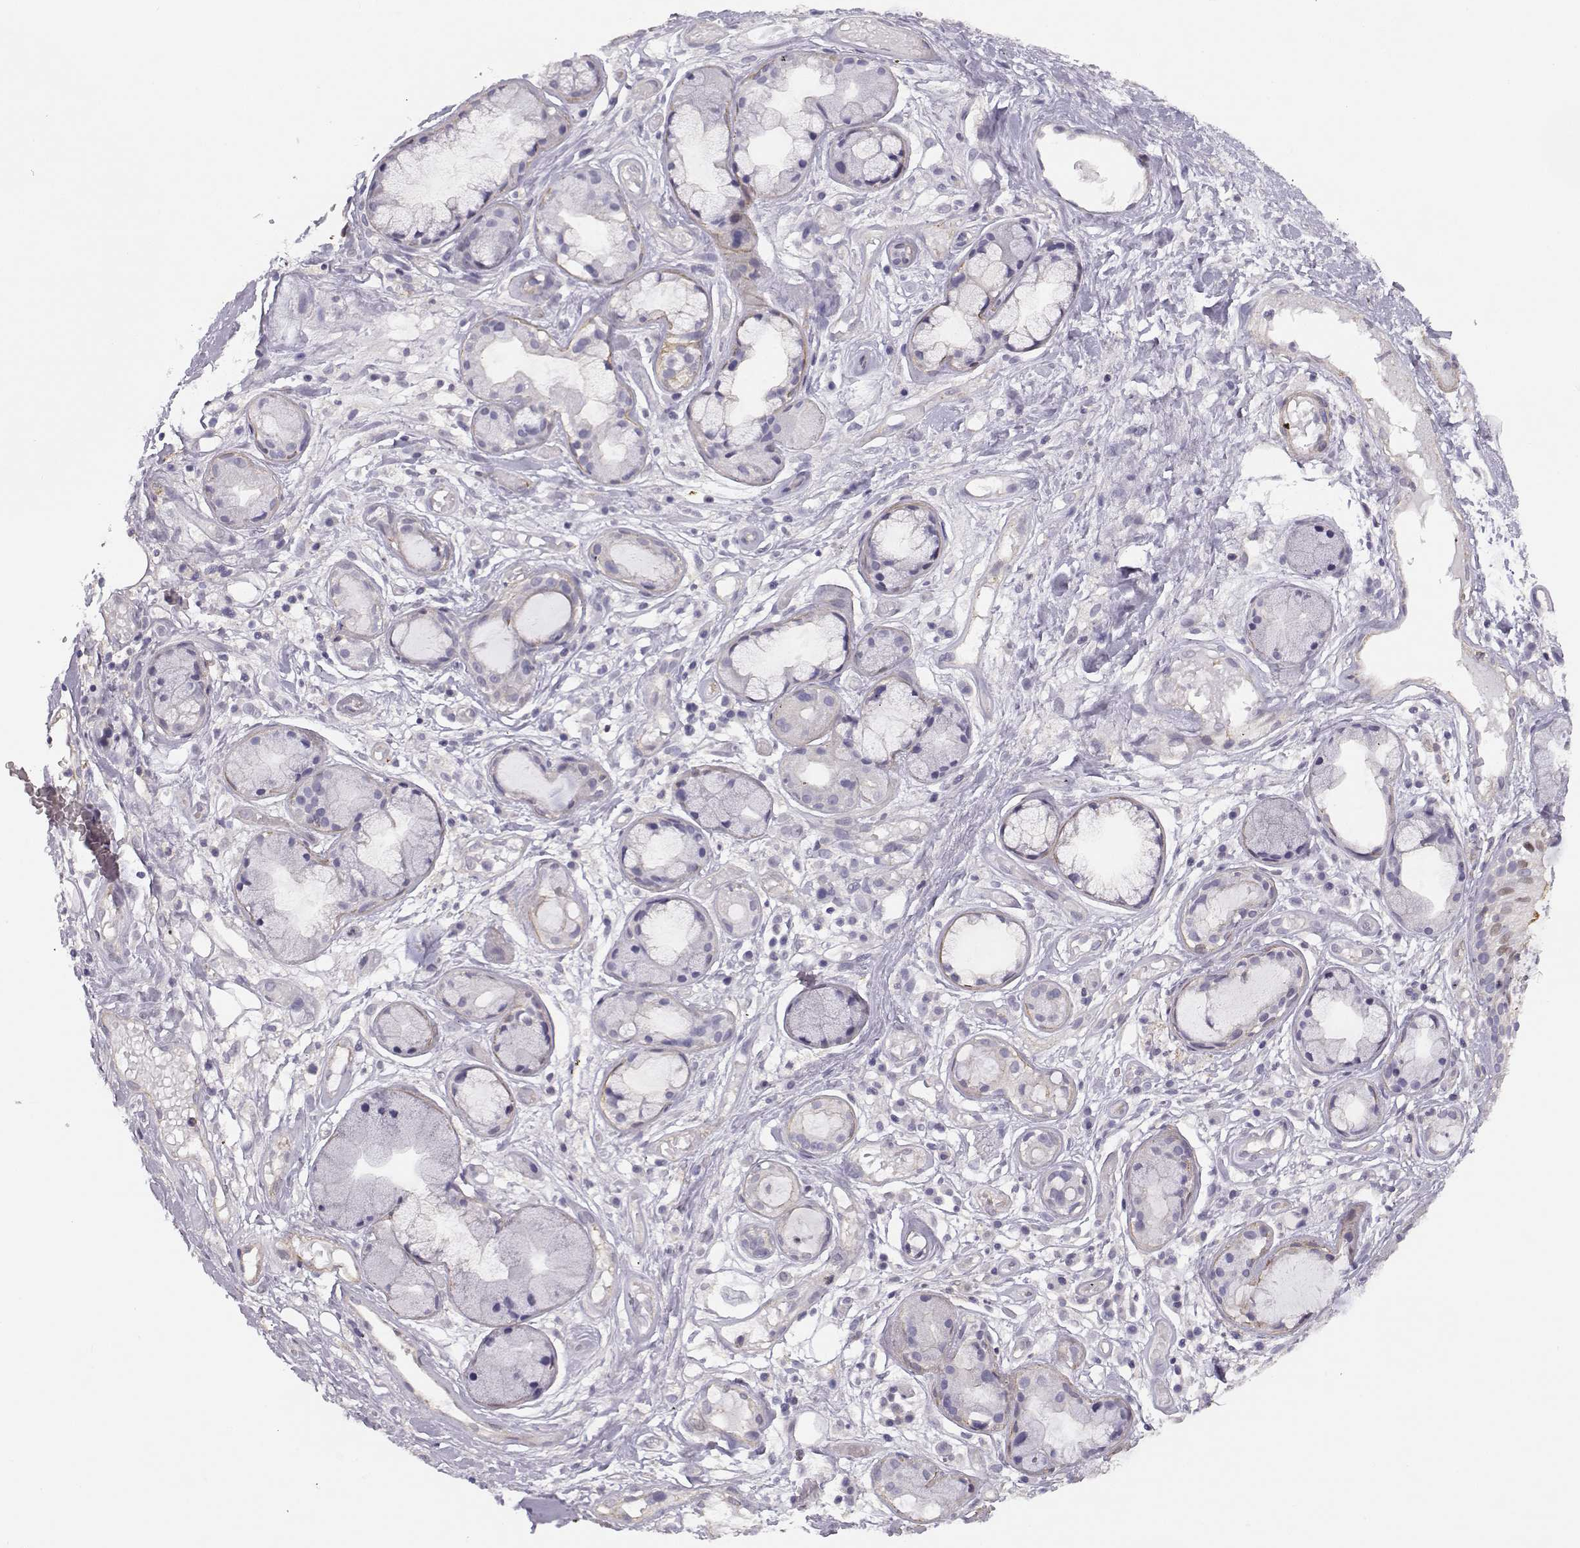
{"staining": {"intensity": "negative", "quantity": "none", "location": "none"}, "tissue": "adipose tissue", "cell_type": "Adipocytes", "image_type": "normal", "snomed": [{"axis": "morphology", "description": "Normal tissue, NOS"}, {"axis": "topography", "description": "Cartilage tissue"}], "caption": "IHC of benign adipose tissue demonstrates no staining in adipocytes. The staining is performed using DAB brown chromogen with nuclei counter-stained in using hematoxylin.", "gene": "DAPL1", "patient": {"sex": "male", "age": 62}}